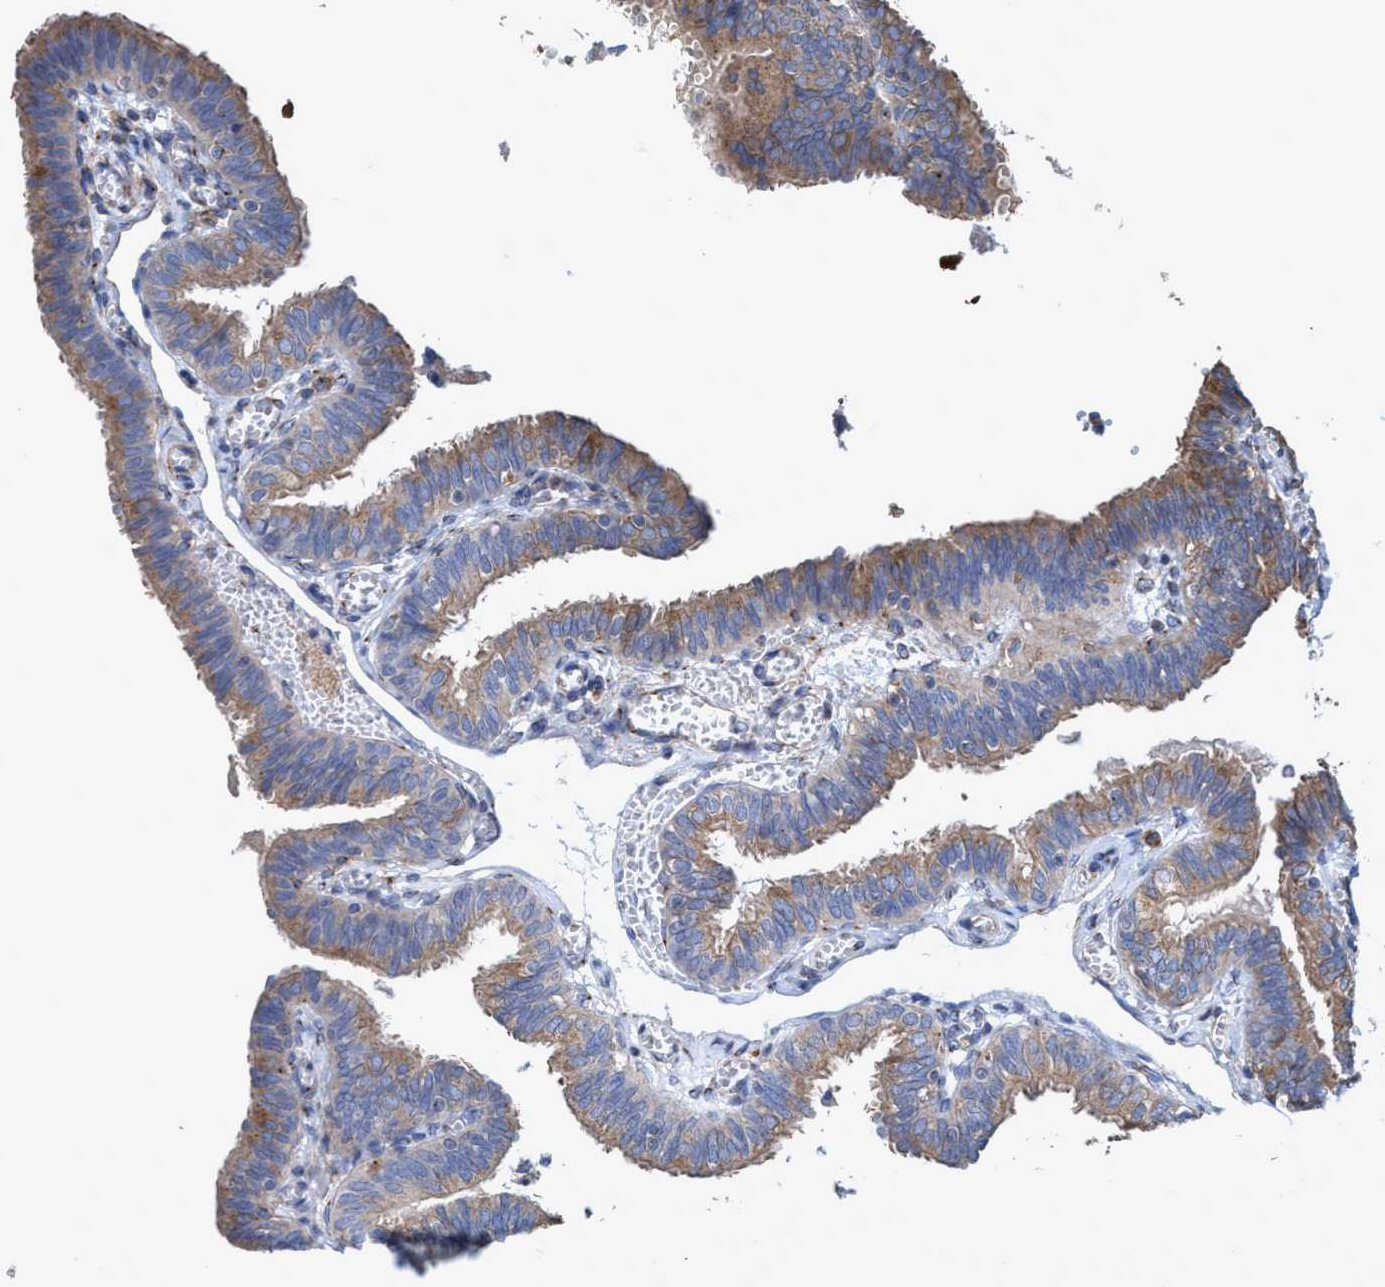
{"staining": {"intensity": "moderate", "quantity": ">75%", "location": "cytoplasmic/membranous"}, "tissue": "fallopian tube", "cell_type": "Glandular cells", "image_type": "normal", "snomed": [{"axis": "morphology", "description": "Normal tissue, NOS"}, {"axis": "topography", "description": "Fallopian tube"}], "caption": "This image displays immunohistochemistry staining of normal fallopian tube, with medium moderate cytoplasmic/membranous expression in about >75% of glandular cells.", "gene": "BICD2", "patient": {"sex": "female", "age": 46}}